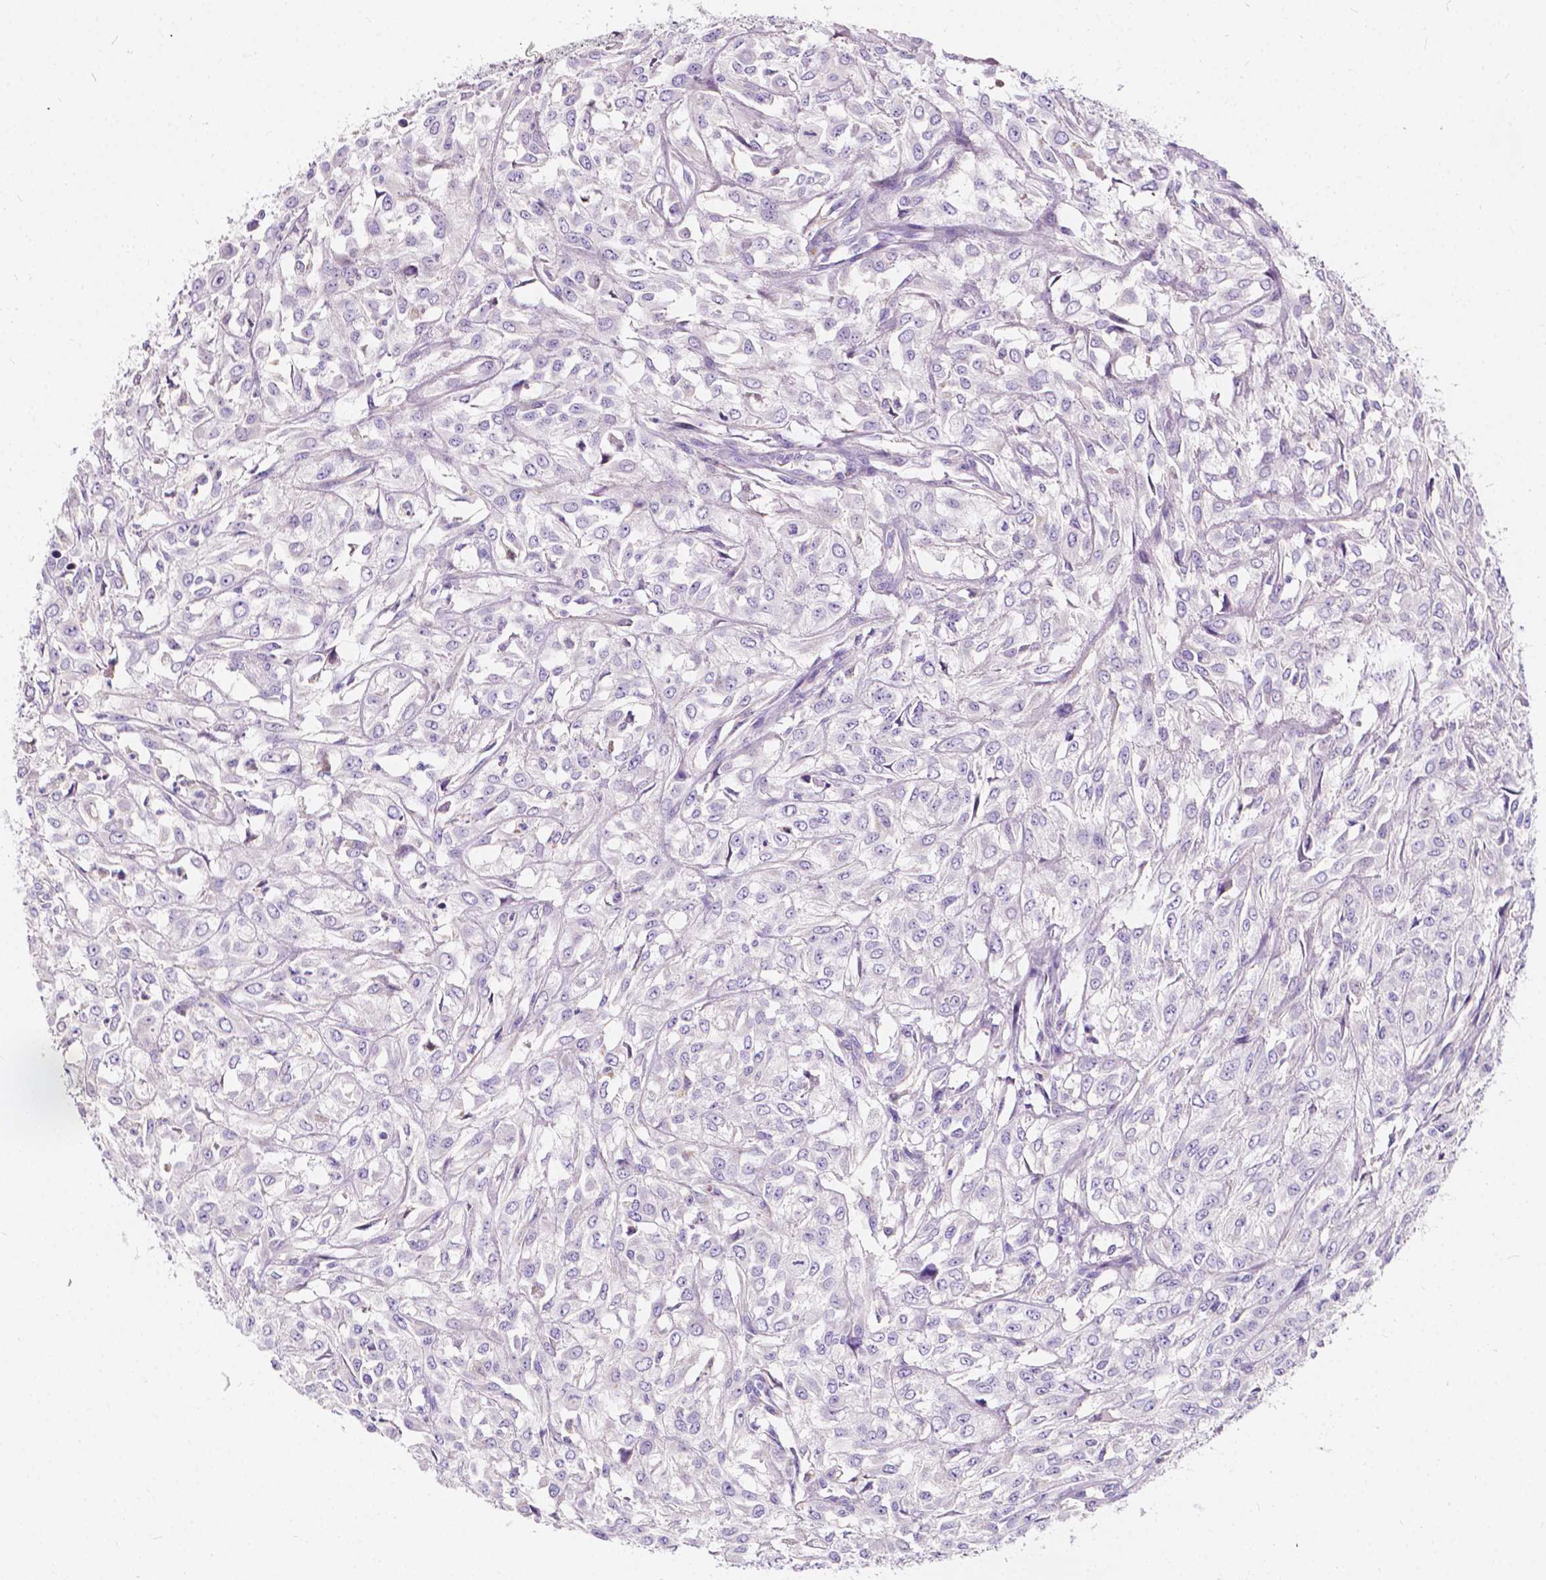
{"staining": {"intensity": "negative", "quantity": "none", "location": "none"}, "tissue": "urothelial cancer", "cell_type": "Tumor cells", "image_type": "cancer", "snomed": [{"axis": "morphology", "description": "Urothelial carcinoma, High grade"}, {"axis": "topography", "description": "Urinary bladder"}], "caption": "An immunohistochemistry (IHC) micrograph of high-grade urothelial carcinoma is shown. There is no staining in tumor cells of high-grade urothelial carcinoma.", "gene": "CLSTN2", "patient": {"sex": "male", "age": 67}}